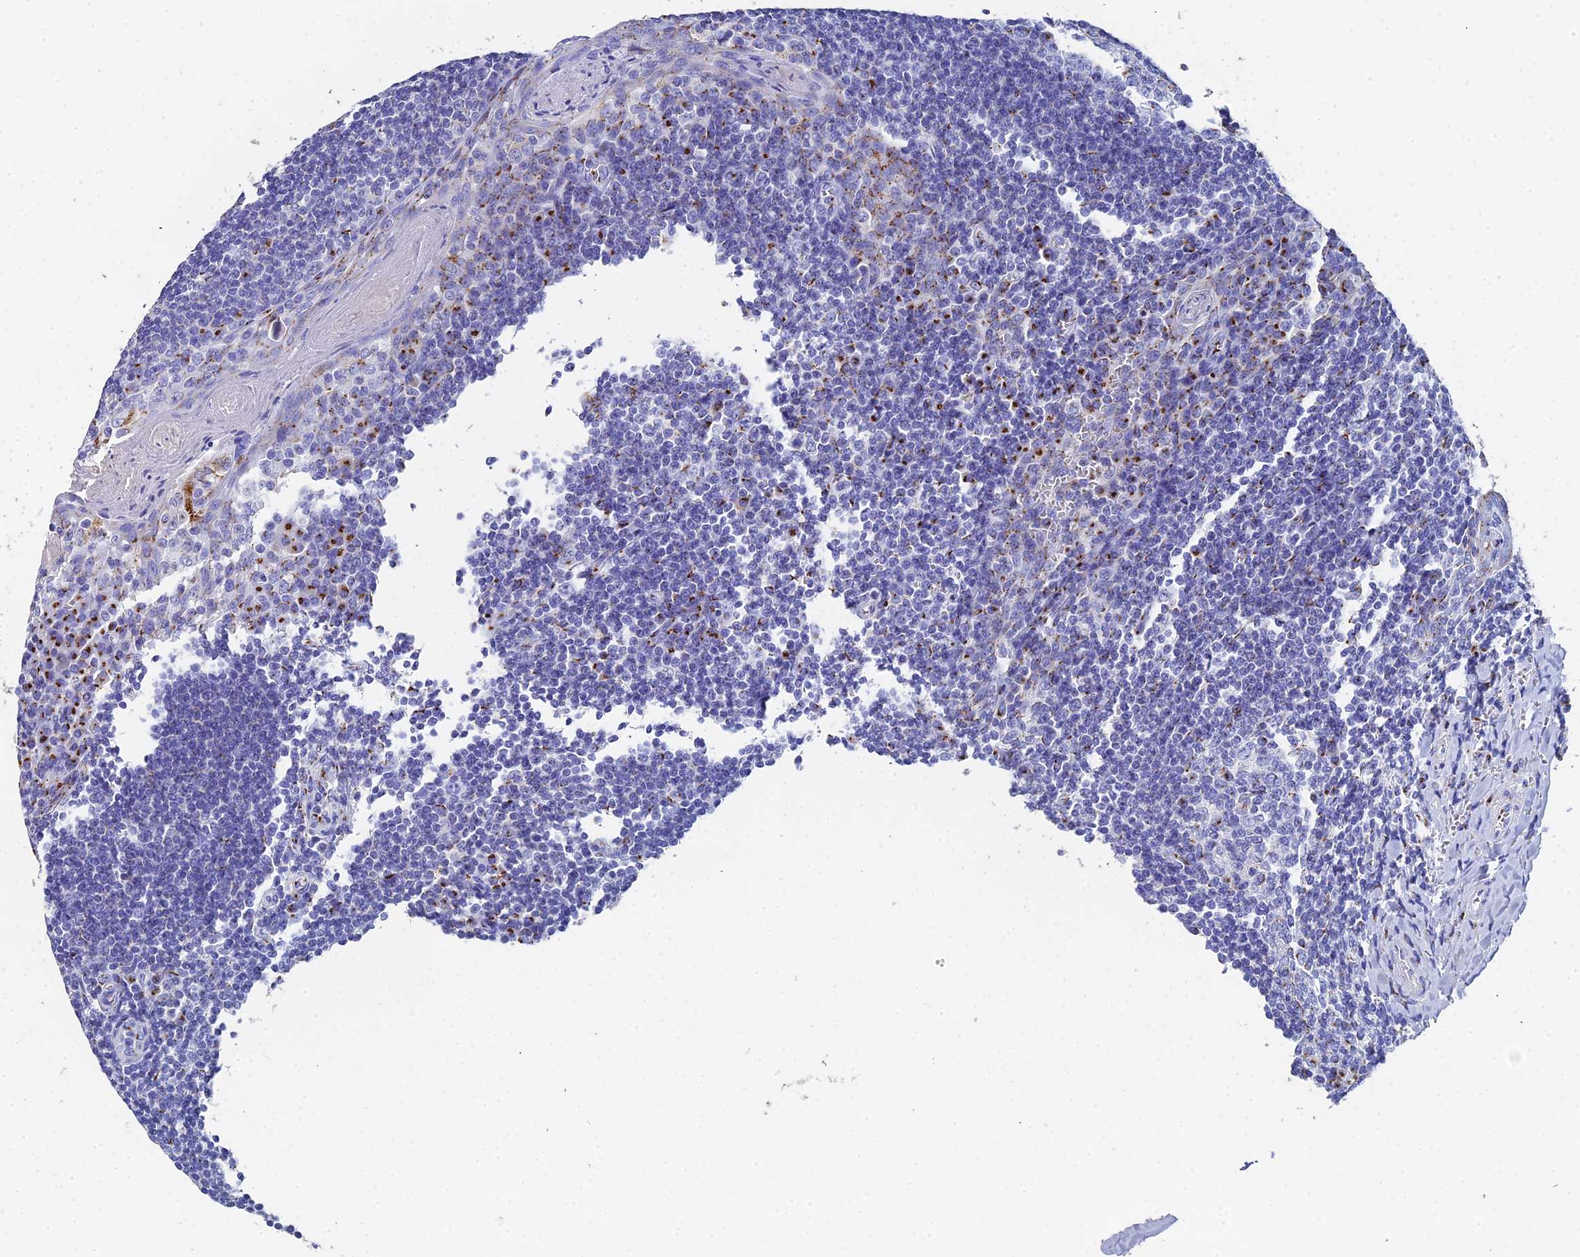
{"staining": {"intensity": "moderate", "quantity": "<25%", "location": "cytoplasmic/membranous"}, "tissue": "tonsil", "cell_type": "Germinal center cells", "image_type": "normal", "snomed": [{"axis": "morphology", "description": "Normal tissue, NOS"}, {"axis": "topography", "description": "Tonsil"}], "caption": "This is an image of IHC staining of unremarkable tonsil, which shows moderate staining in the cytoplasmic/membranous of germinal center cells.", "gene": "ENSG00000268674", "patient": {"sex": "male", "age": 27}}